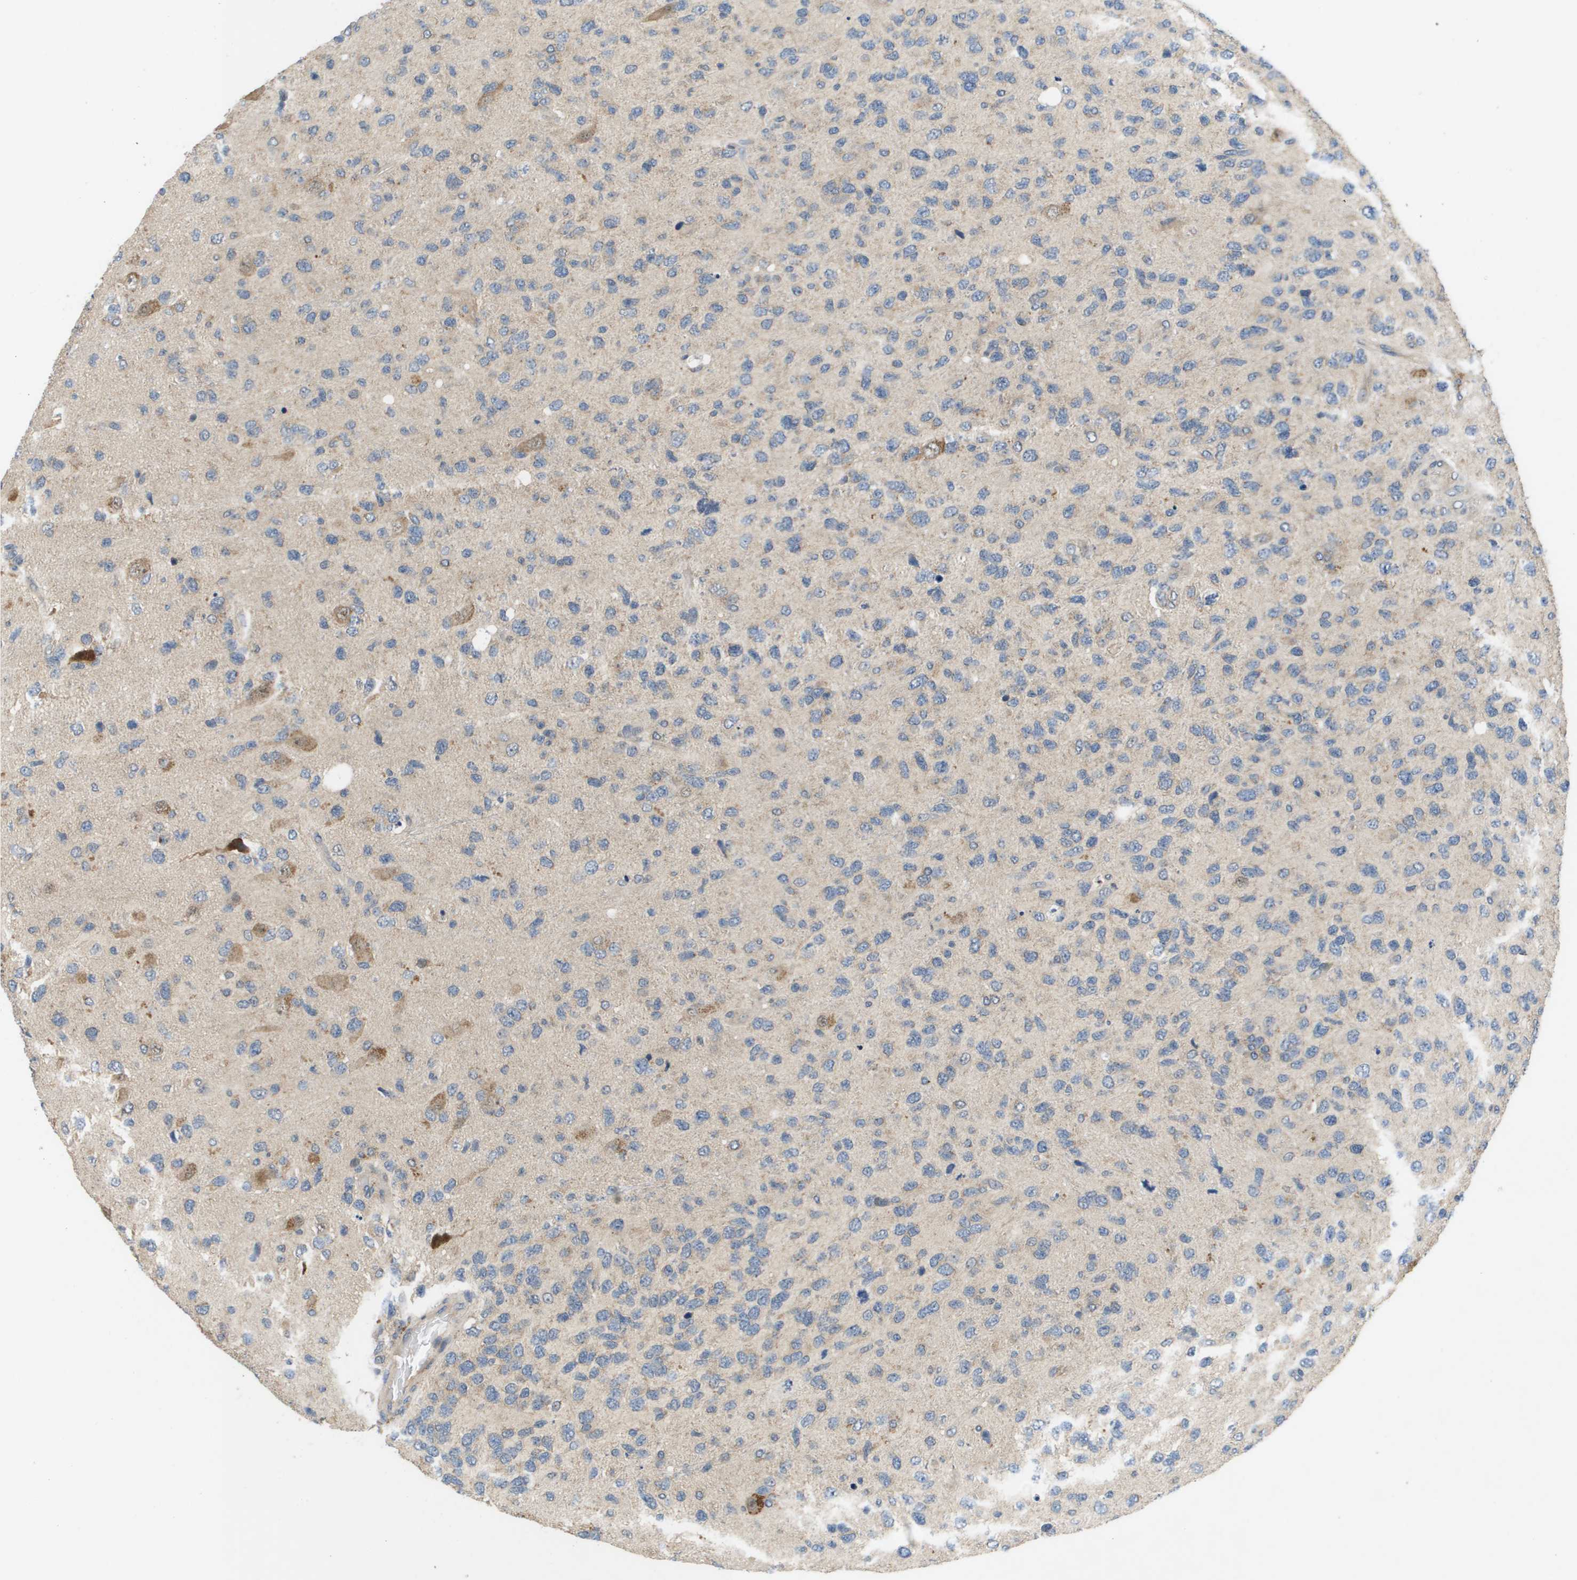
{"staining": {"intensity": "negative", "quantity": "none", "location": "none"}, "tissue": "glioma", "cell_type": "Tumor cells", "image_type": "cancer", "snomed": [{"axis": "morphology", "description": "Glioma, malignant, High grade"}, {"axis": "topography", "description": "Brain"}], "caption": "Photomicrograph shows no significant protein expression in tumor cells of glioma.", "gene": "SLC25A20", "patient": {"sex": "female", "age": 58}}